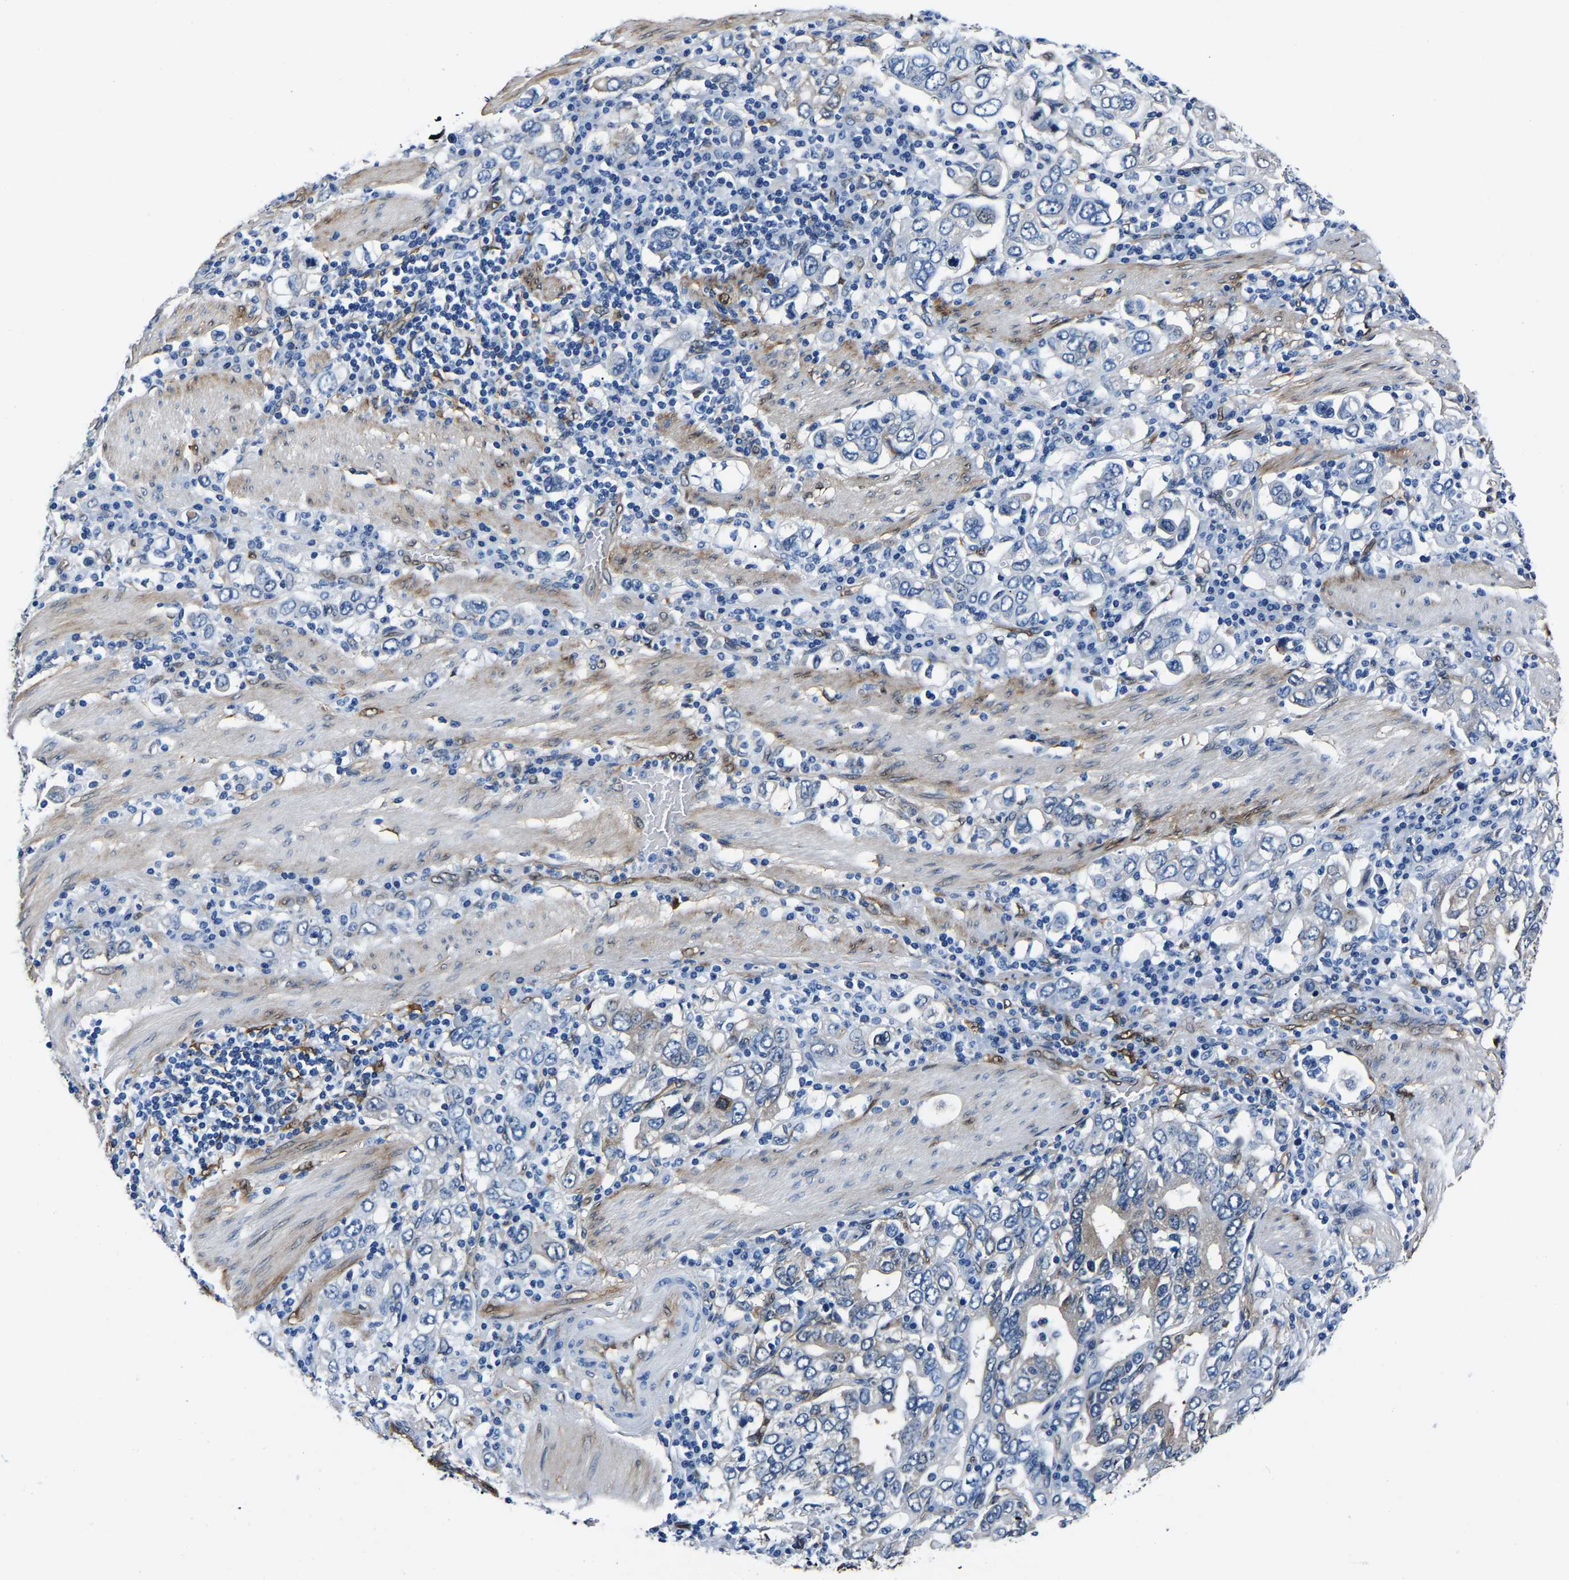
{"staining": {"intensity": "negative", "quantity": "none", "location": "none"}, "tissue": "stomach cancer", "cell_type": "Tumor cells", "image_type": "cancer", "snomed": [{"axis": "morphology", "description": "Adenocarcinoma, NOS"}, {"axis": "topography", "description": "Stomach, upper"}], "caption": "High power microscopy photomicrograph of an IHC photomicrograph of stomach cancer, revealing no significant expression in tumor cells.", "gene": "S100A13", "patient": {"sex": "male", "age": 62}}